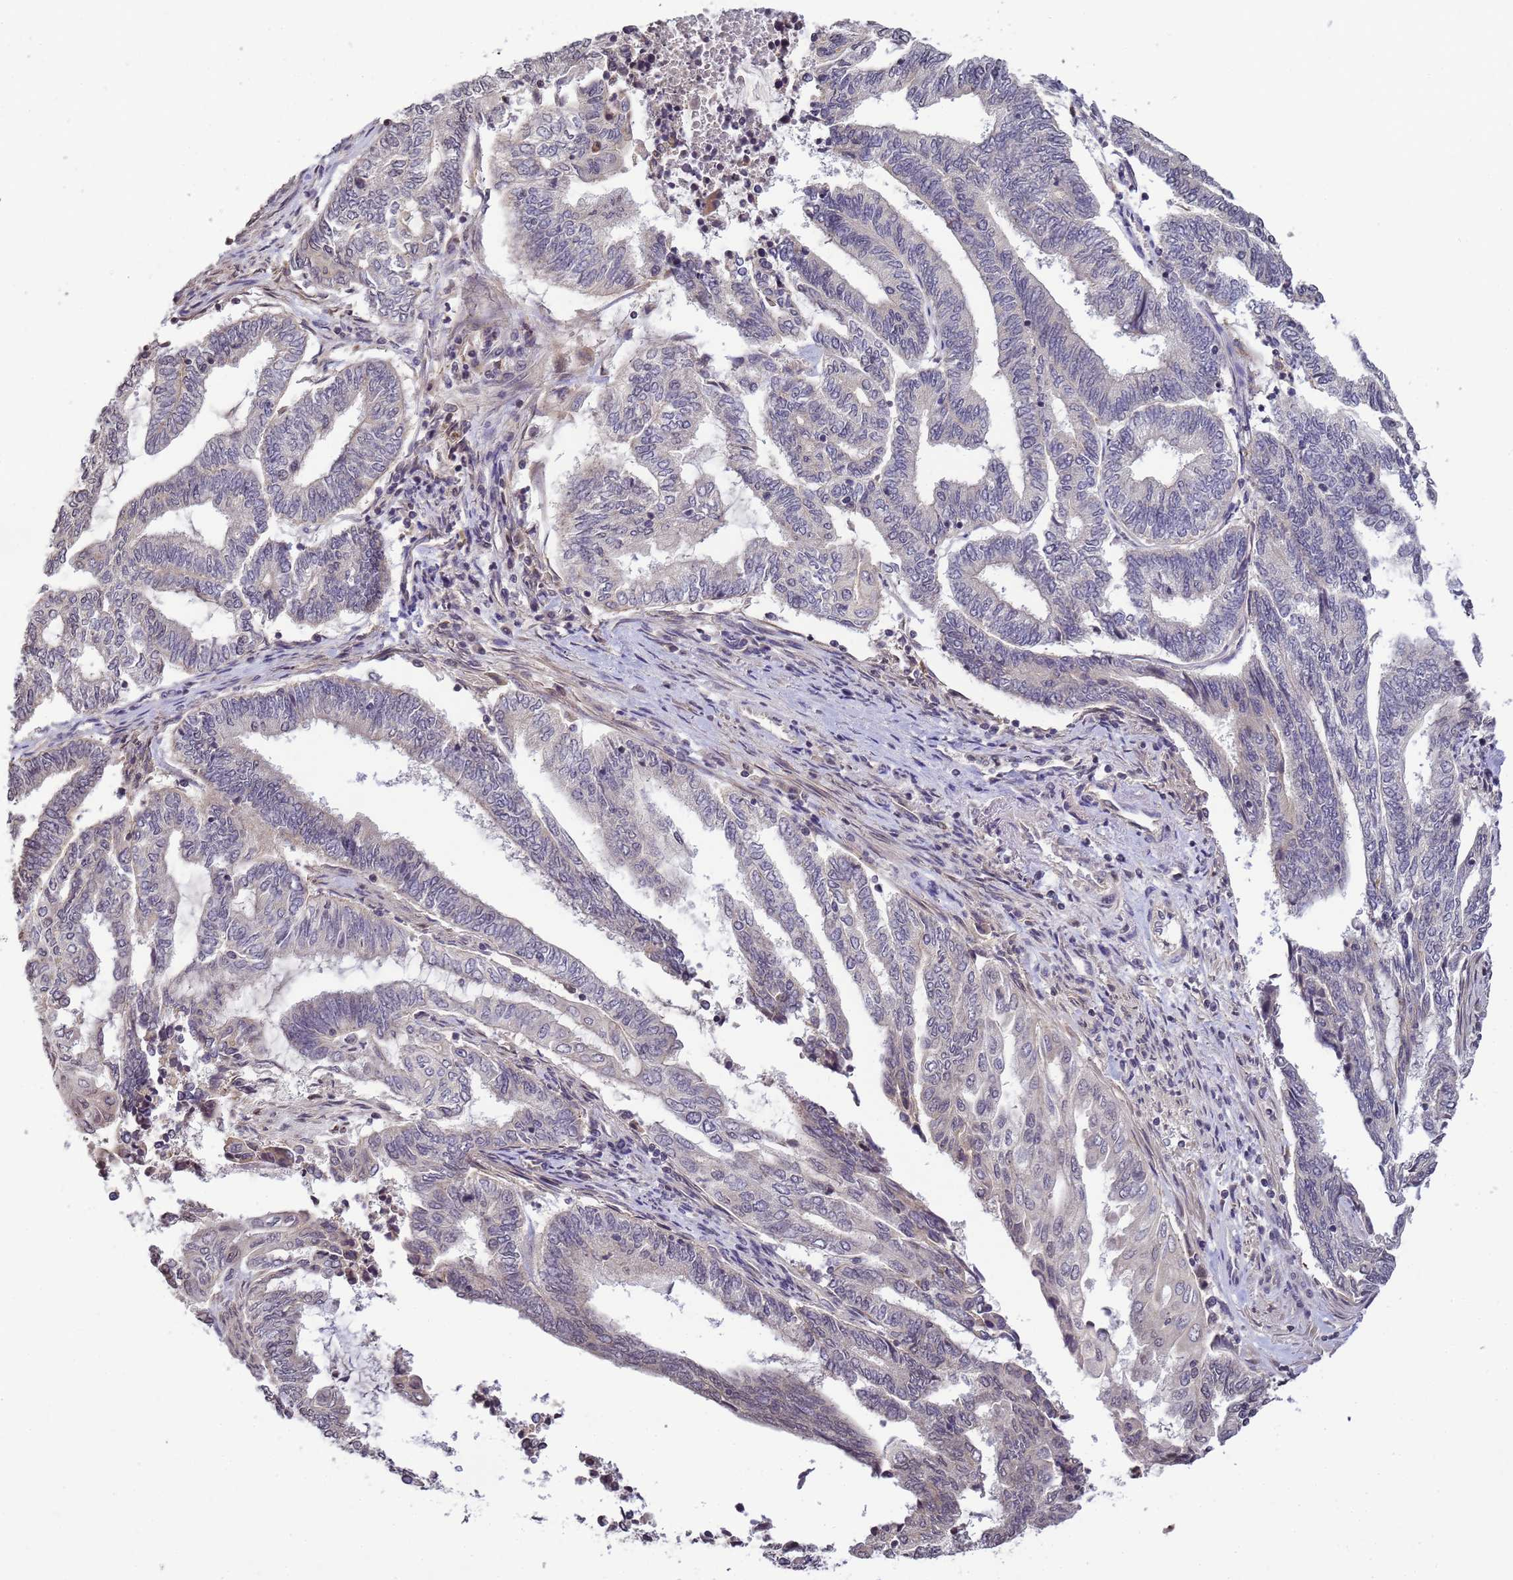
{"staining": {"intensity": "negative", "quantity": "none", "location": "none"}, "tissue": "endometrial cancer", "cell_type": "Tumor cells", "image_type": "cancer", "snomed": [{"axis": "morphology", "description": "Adenocarcinoma, NOS"}, {"axis": "topography", "description": "Uterus"}, {"axis": "topography", "description": "Endometrium"}], "caption": "Photomicrograph shows no significant protein staining in tumor cells of endometrial cancer (adenocarcinoma). (DAB immunohistochemistry (IHC), high magnification).", "gene": "MYL7", "patient": {"sex": "female", "age": 70}}